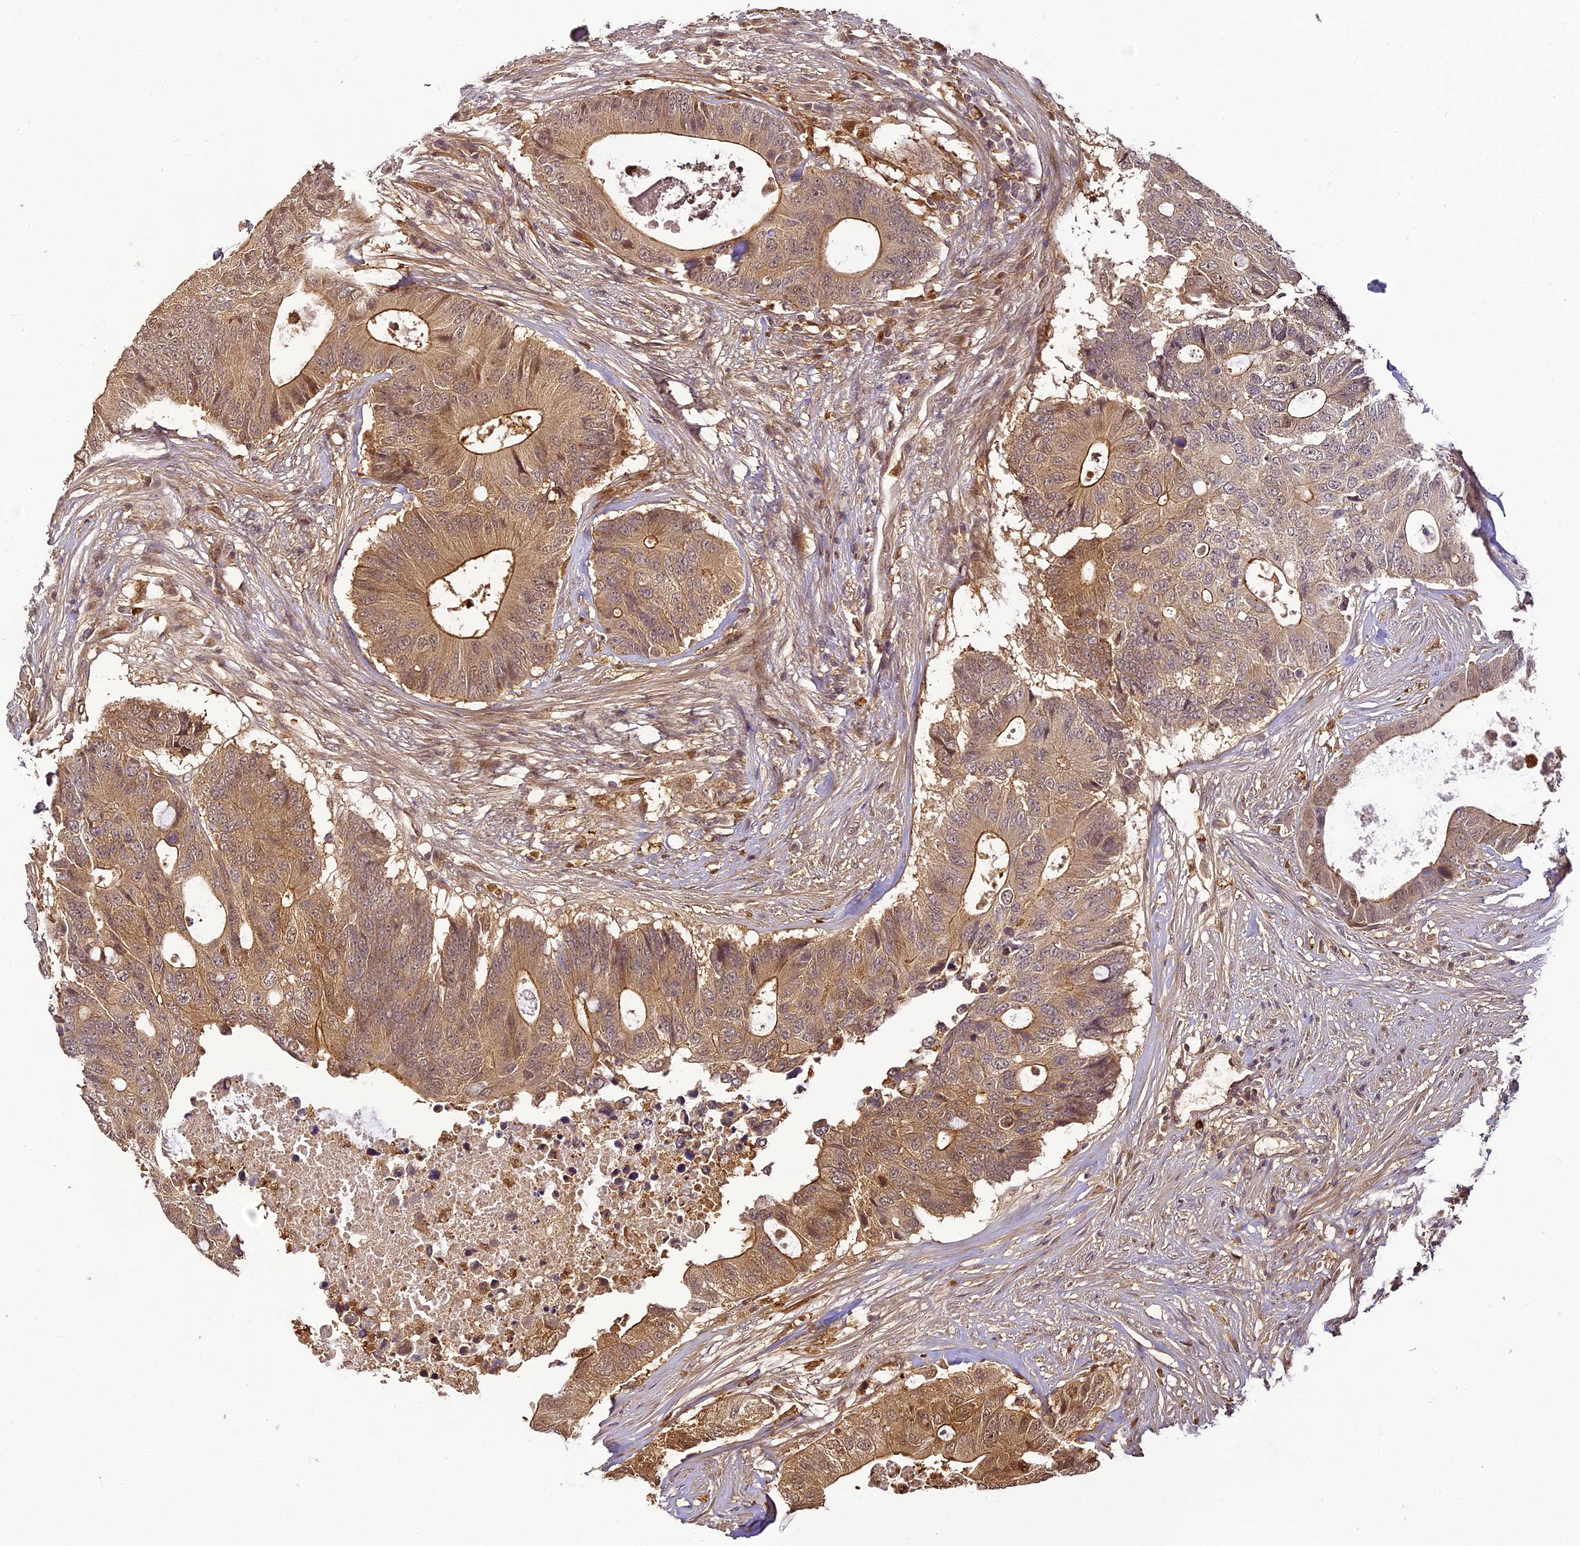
{"staining": {"intensity": "moderate", "quantity": ">75%", "location": "cytoplasmic/membranous"}, "tissue": "colorectal cancer", "cell_type": "Tumor cells", "image_type": "cancer", "snomed": [{"axis": "morphology", "description": "Adenocarcinoma, NOS"}, {"axis": "topography", "description": "Colon"}], "caption": "An IHC micrograph of neoplastic tissue is shown. Protein staining in brown shows moderate cytoplasmic/membranous positivity in colorectal adenocarcinoma within tumor cells. (IHC, brightfield microscopy, high magnification).", "gene": "BCDIN3D", "patient": {"sex": "male", "age": 71}}